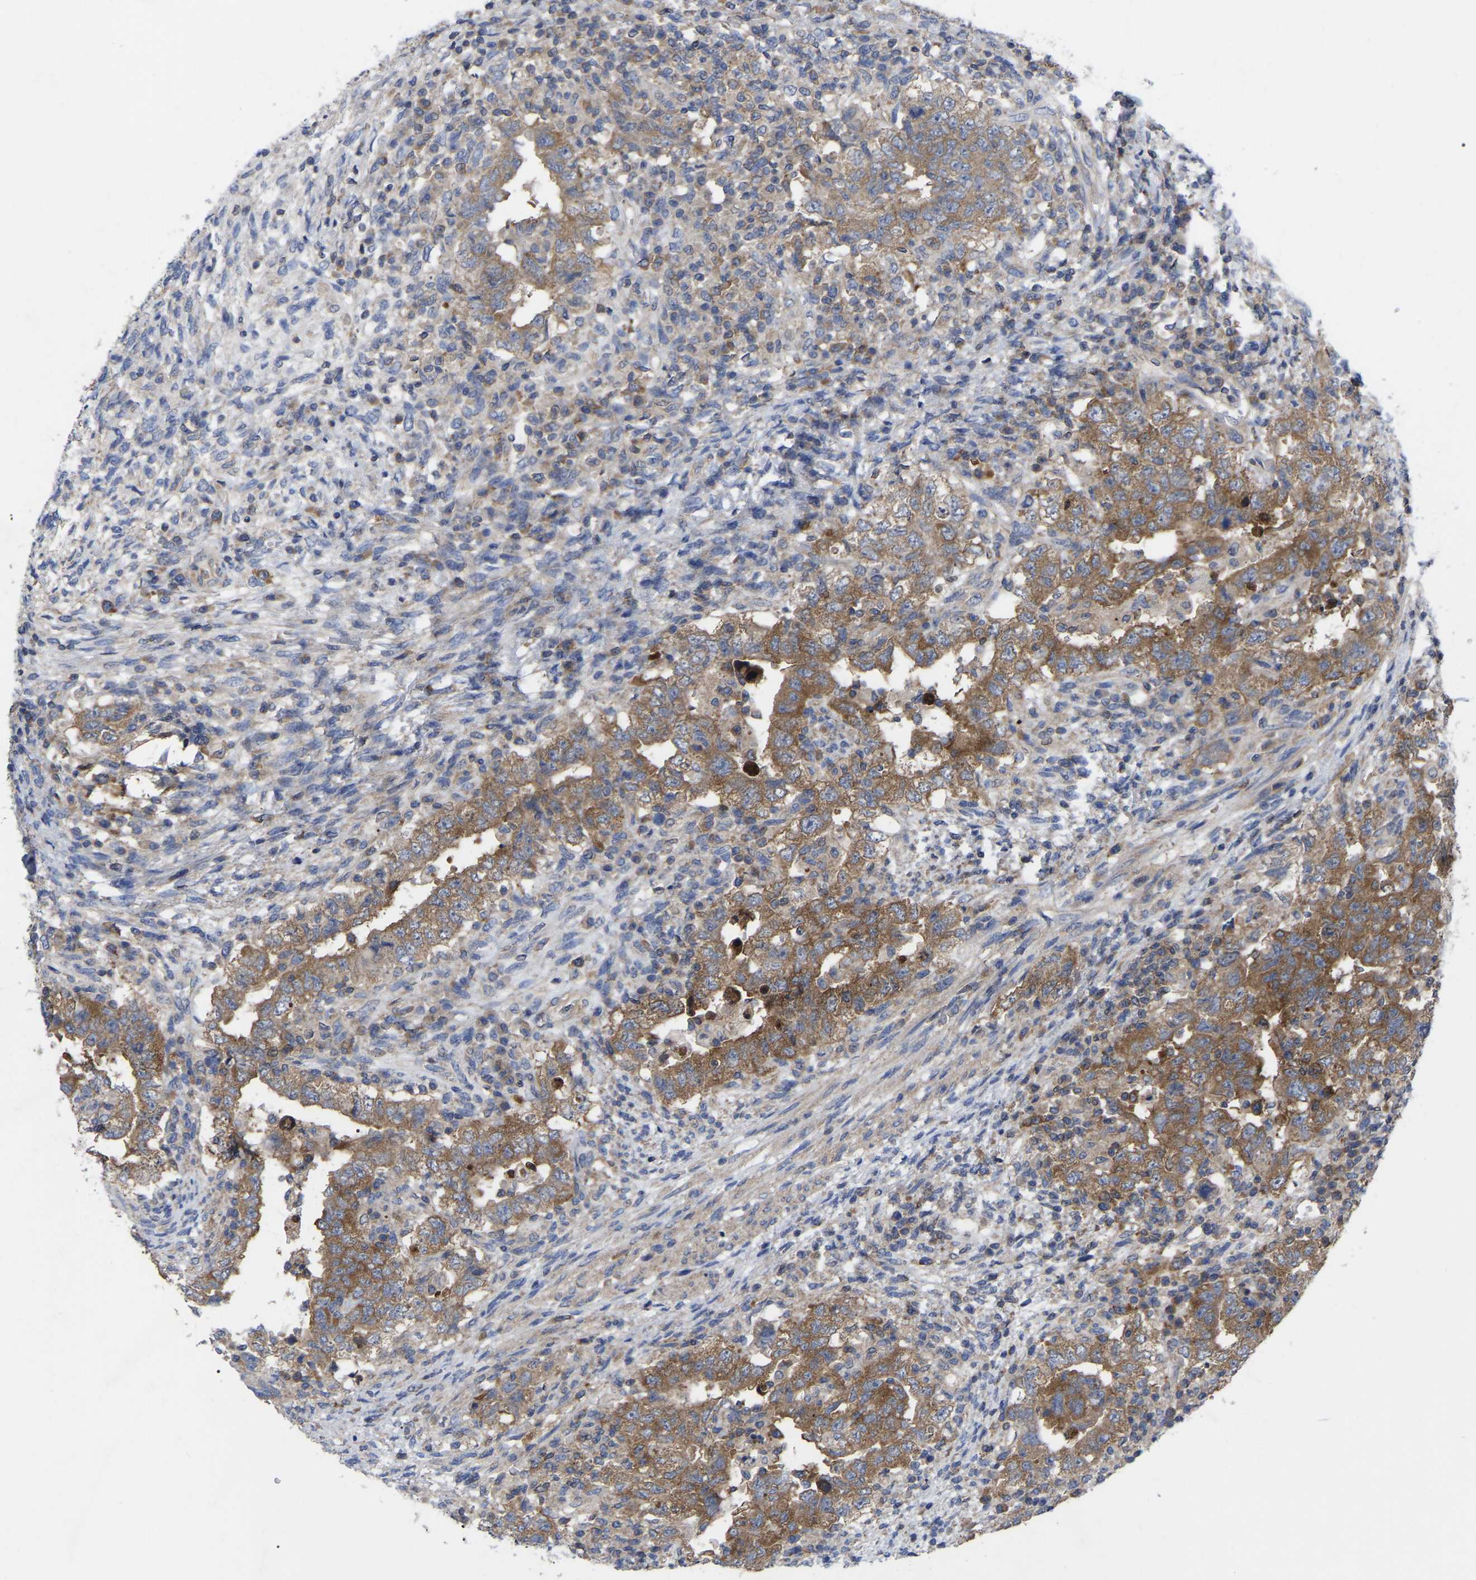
{"staining": {"intensity": "moderate", "quantity": ">75%", "location": "cytoplasmic/membranous"}, "tissue": "testis cancer", "cell_type": "Tumor cells", "image_type": "cancer", "snomed": [{"axis": "morphology", "description": "Carcinoma, Embryonal, NOS"}, {"axis": "topography", "description": "Testis"}], "caption": "Human testis cancer (embryonal carcinoma) stained with a protein marker reveals moderate staining in tumor cells.", "gene": "TCP1", "patient": {"sex": "male", "age": 26}}